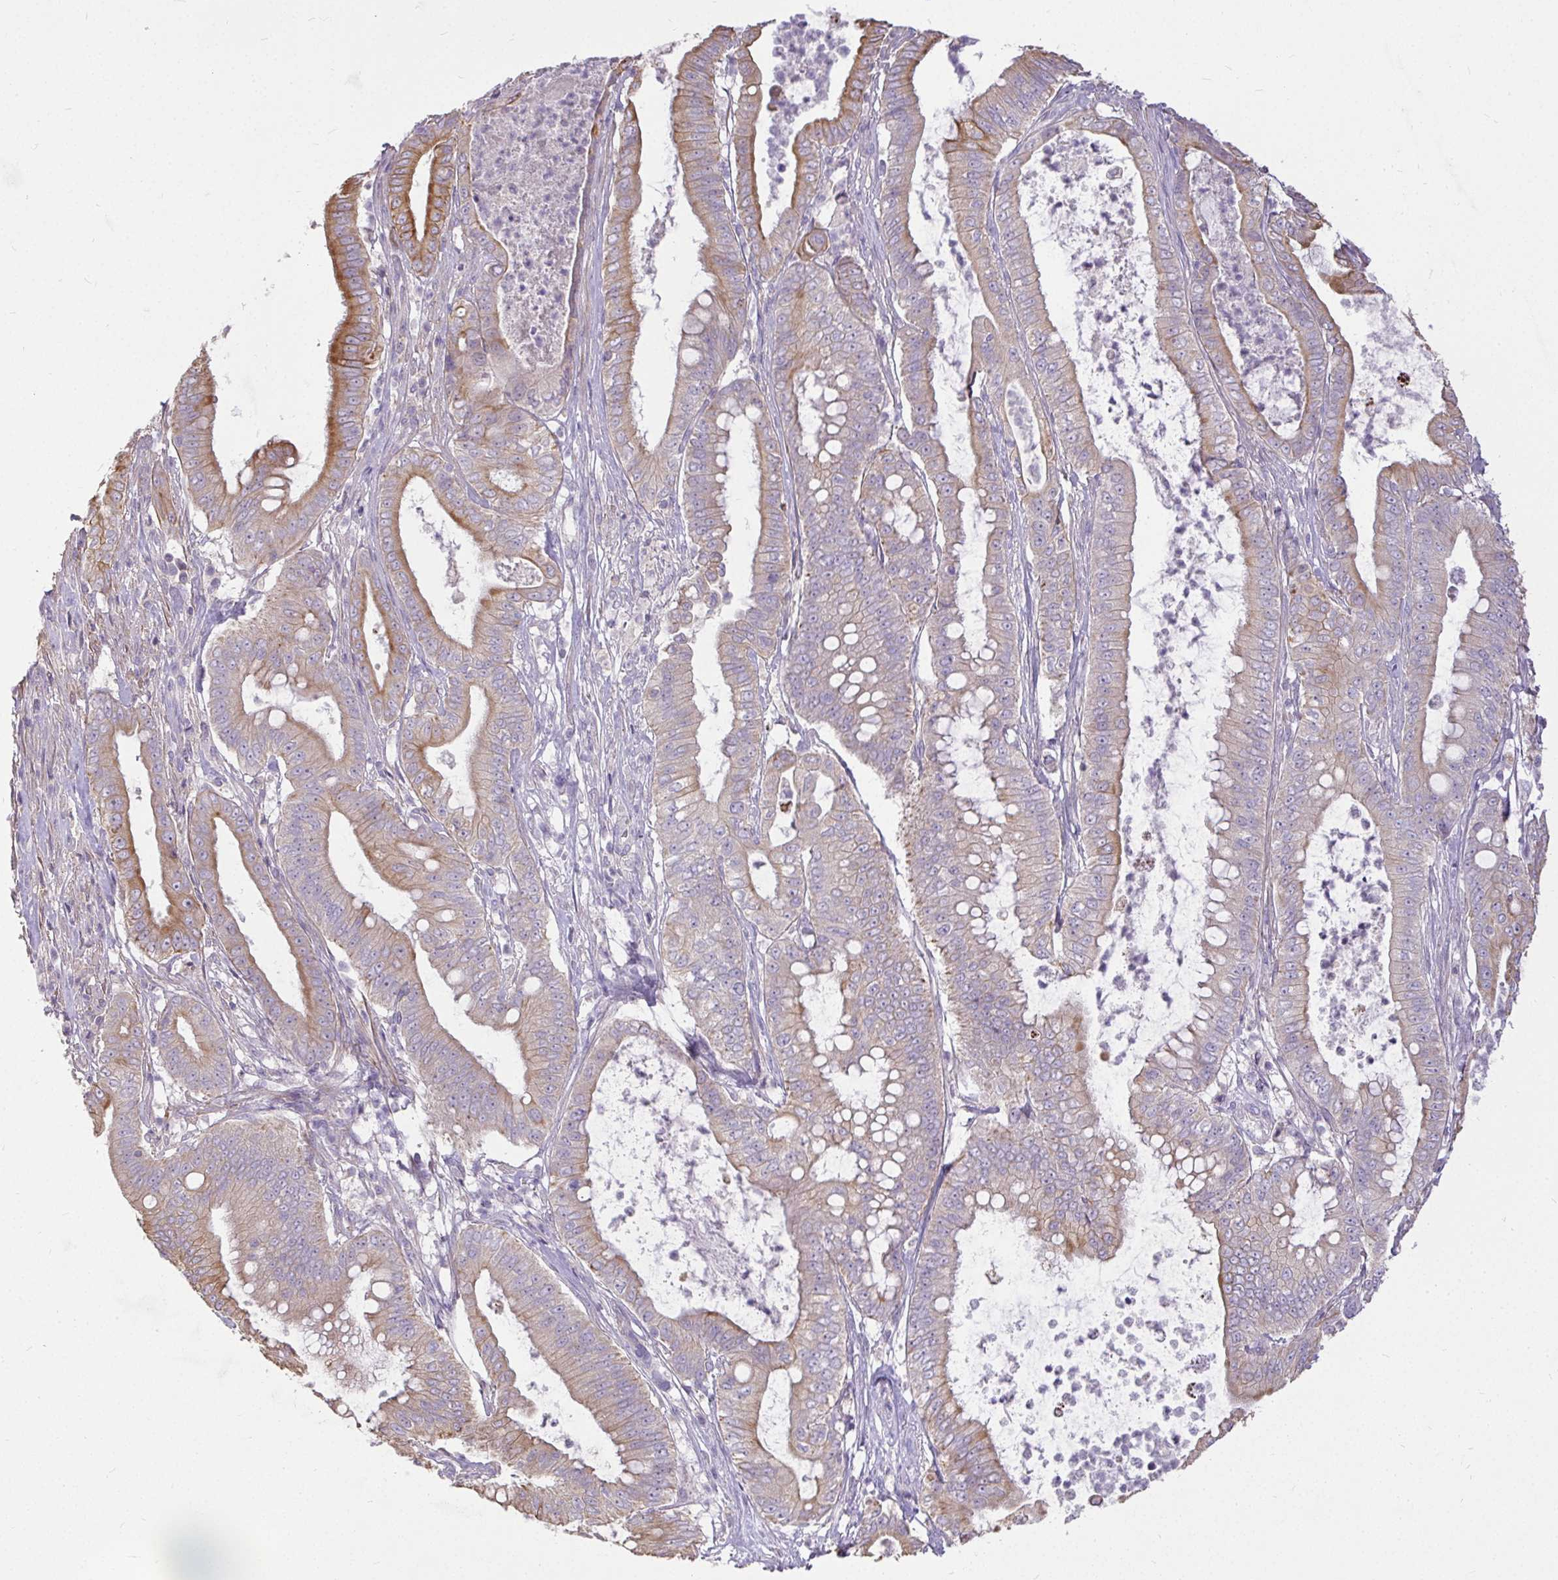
{"staining": {"intensity": "moderate", "quantity": "25%-75%", "location": "cytoplasmic/membranous"}, "tissue": "pancreatic cancer", "cell_type": "Tumor cells", "image_type": "cancer", "snomed": [{"axis": "morphology", "description": "Adenocarcinoma, NOS"}, {"axis": "topography", "description": "Pancreas"}], "caption": "This image demonstrates pancreatic cancer (adenocarcinoma) stained with immunohistochemistry to label a protein in brown. The cytoplasmic/membranous of tumor cells show moderate positivity for the protein. Nuclei are counter-stained blue.", "gene": "STRIP1", "patient": {"sex": "male", "age": 71}}